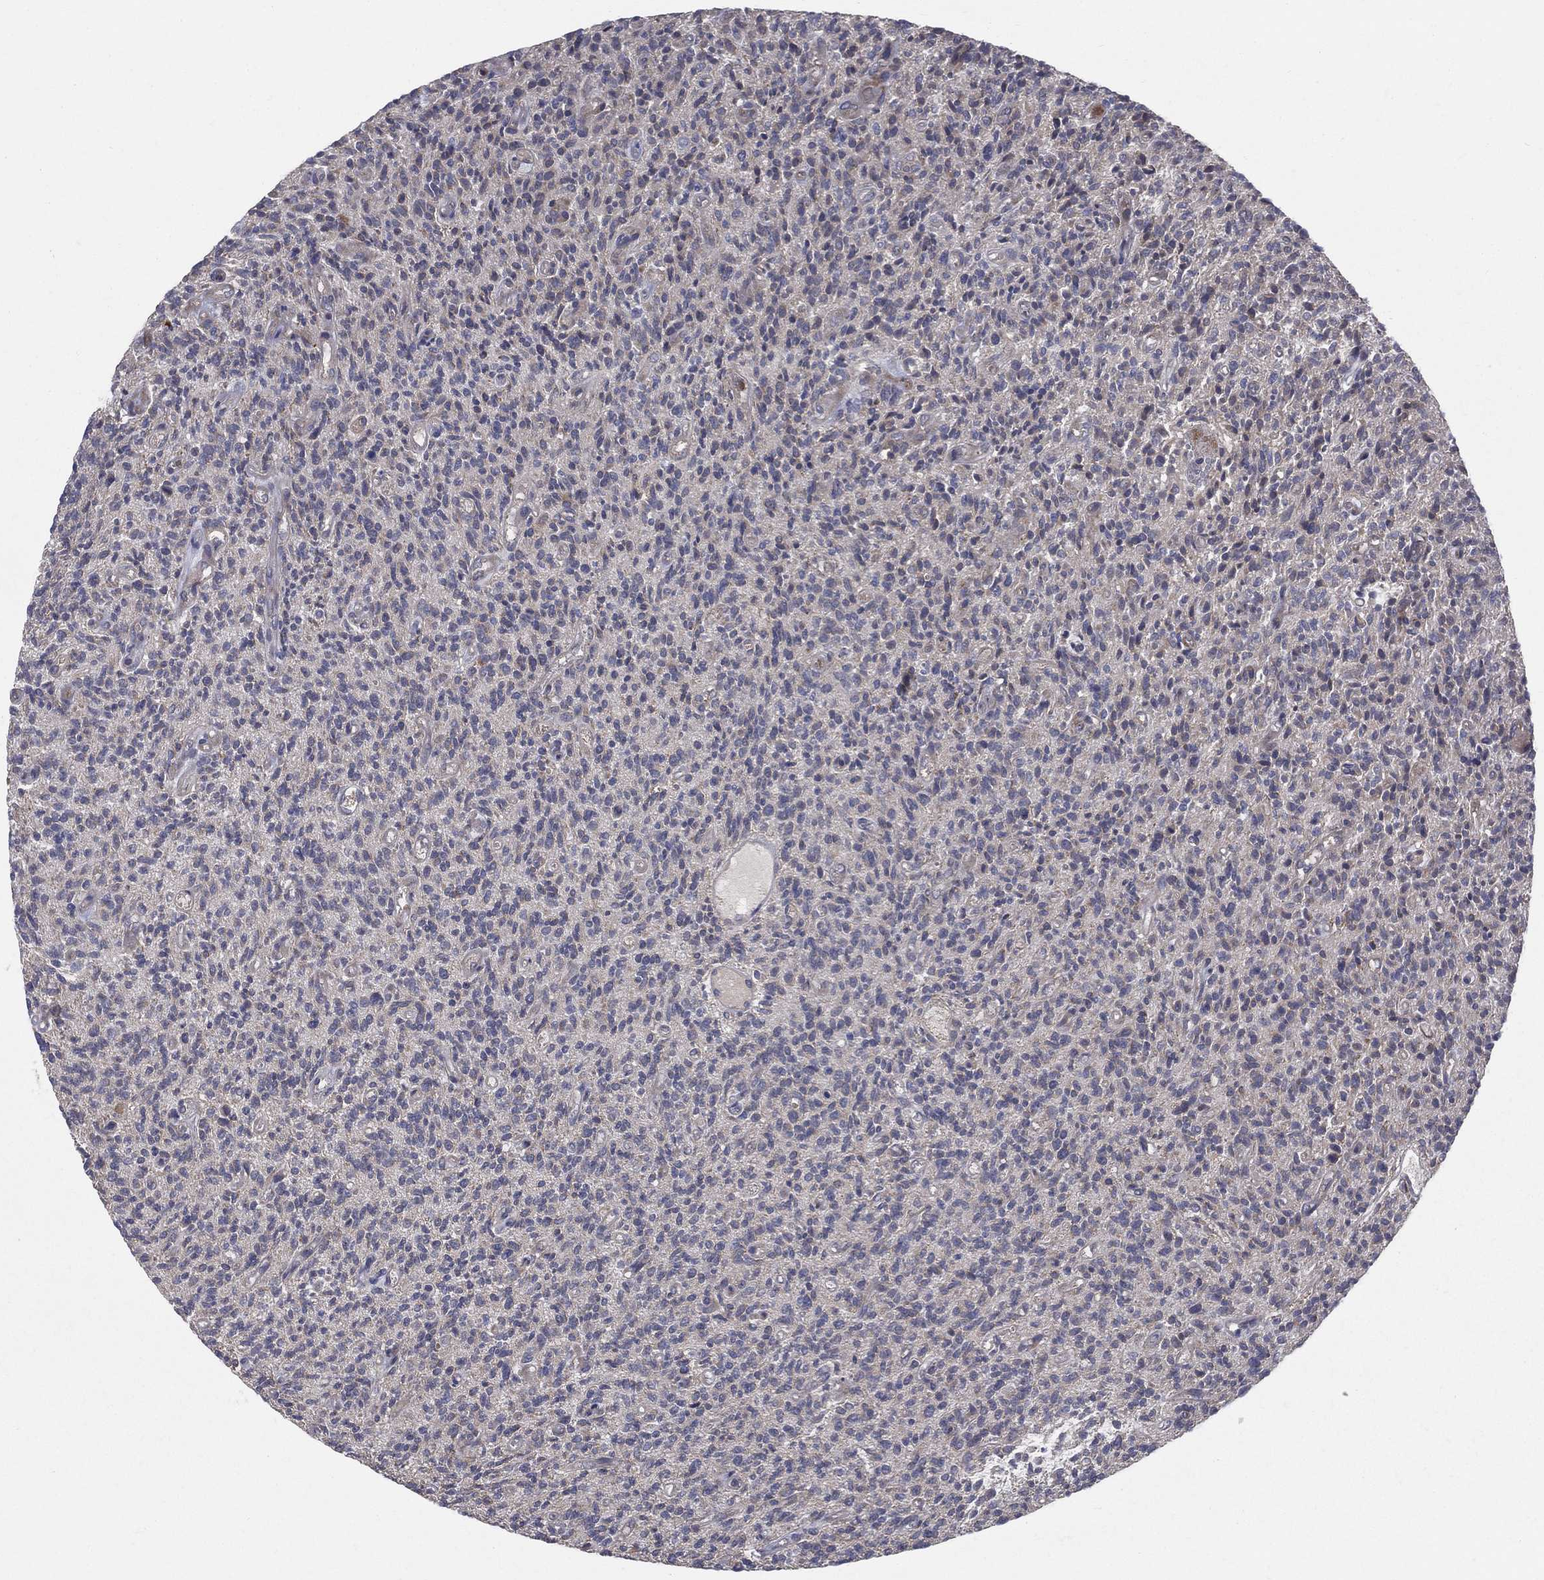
{"staining": {"intensity": "moderate", "quantity": "25%-75%", "location": "cytoplasmic/membranous"}, "tissue": "glioma", "cell_type": "Tumor cells", "image_type": "cancer", "snomed": [{"axis": "morphology", "description": "Glioma, malignant, High grade"}, {"axis": "topography", "description": "Brain"}], "caption": "The photomicrograph reveals staining of high-grade glioma (malignant), revealing moderate cytoplasmic/membranous protein positivity (brown color) within tumor cells. (DAB (3,3'-diaminobenzidine) IHC with brightfield microscopy, high magnification).", "gene": "MIX23", "patient": {"sex": "male", "age": 64}}